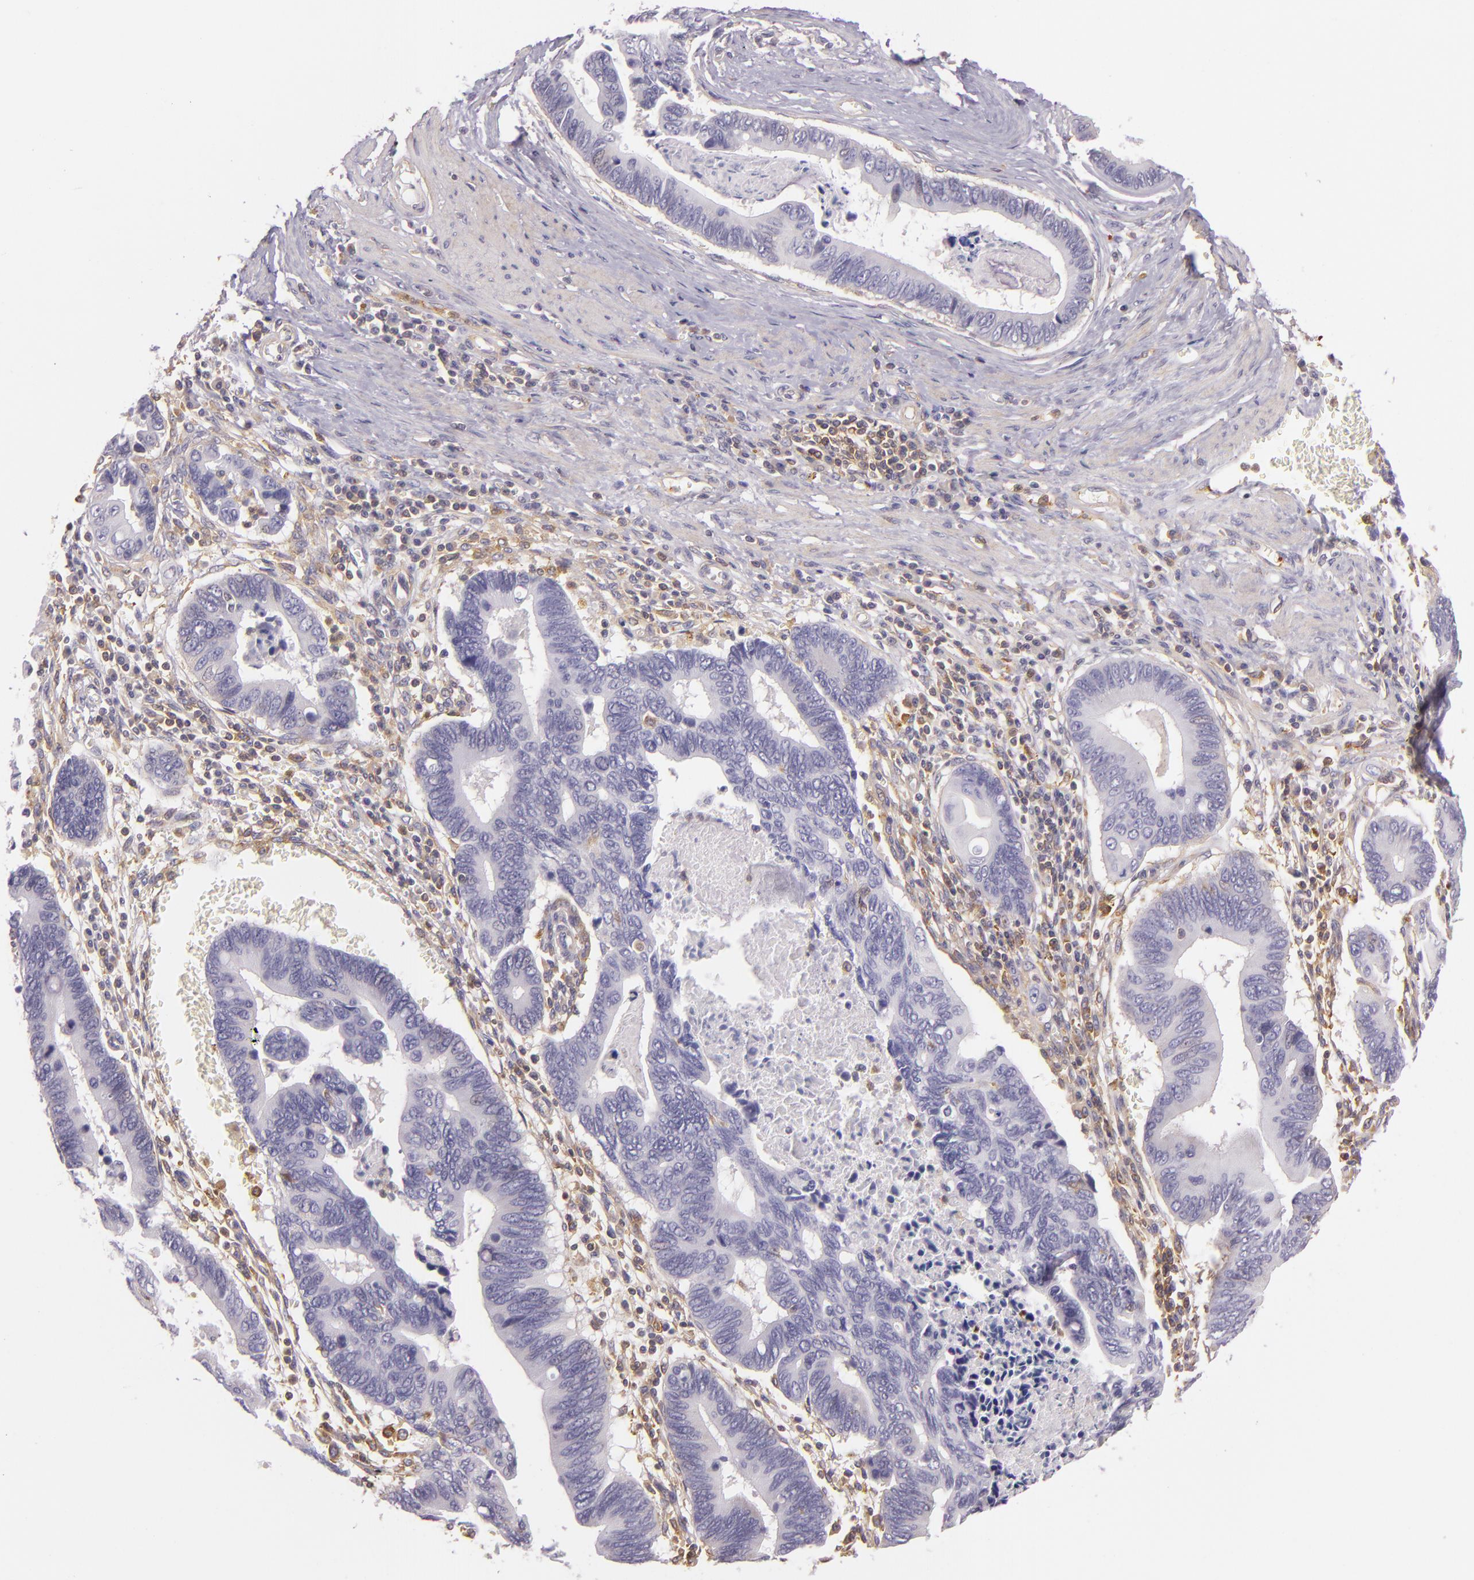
{"staining": {"intensity": "negative", "quantity": "none", "location": "none"}, "tissue": "pancreatic cancer", "cell_type": "Tumor cells", "image_type": "cancer", "snomed": [{"axis": "morphology", "description": "Adenocarcinoma, NOS"}, {"axis": "topography", "description": "Pancreas"}], "caption": "Protein analysis of adenocarcinoma (pancreatic) exhibits no significant staining in tumor cells.", "gene": "TLN1", "patient": {"sex": "female", "age": 70}}